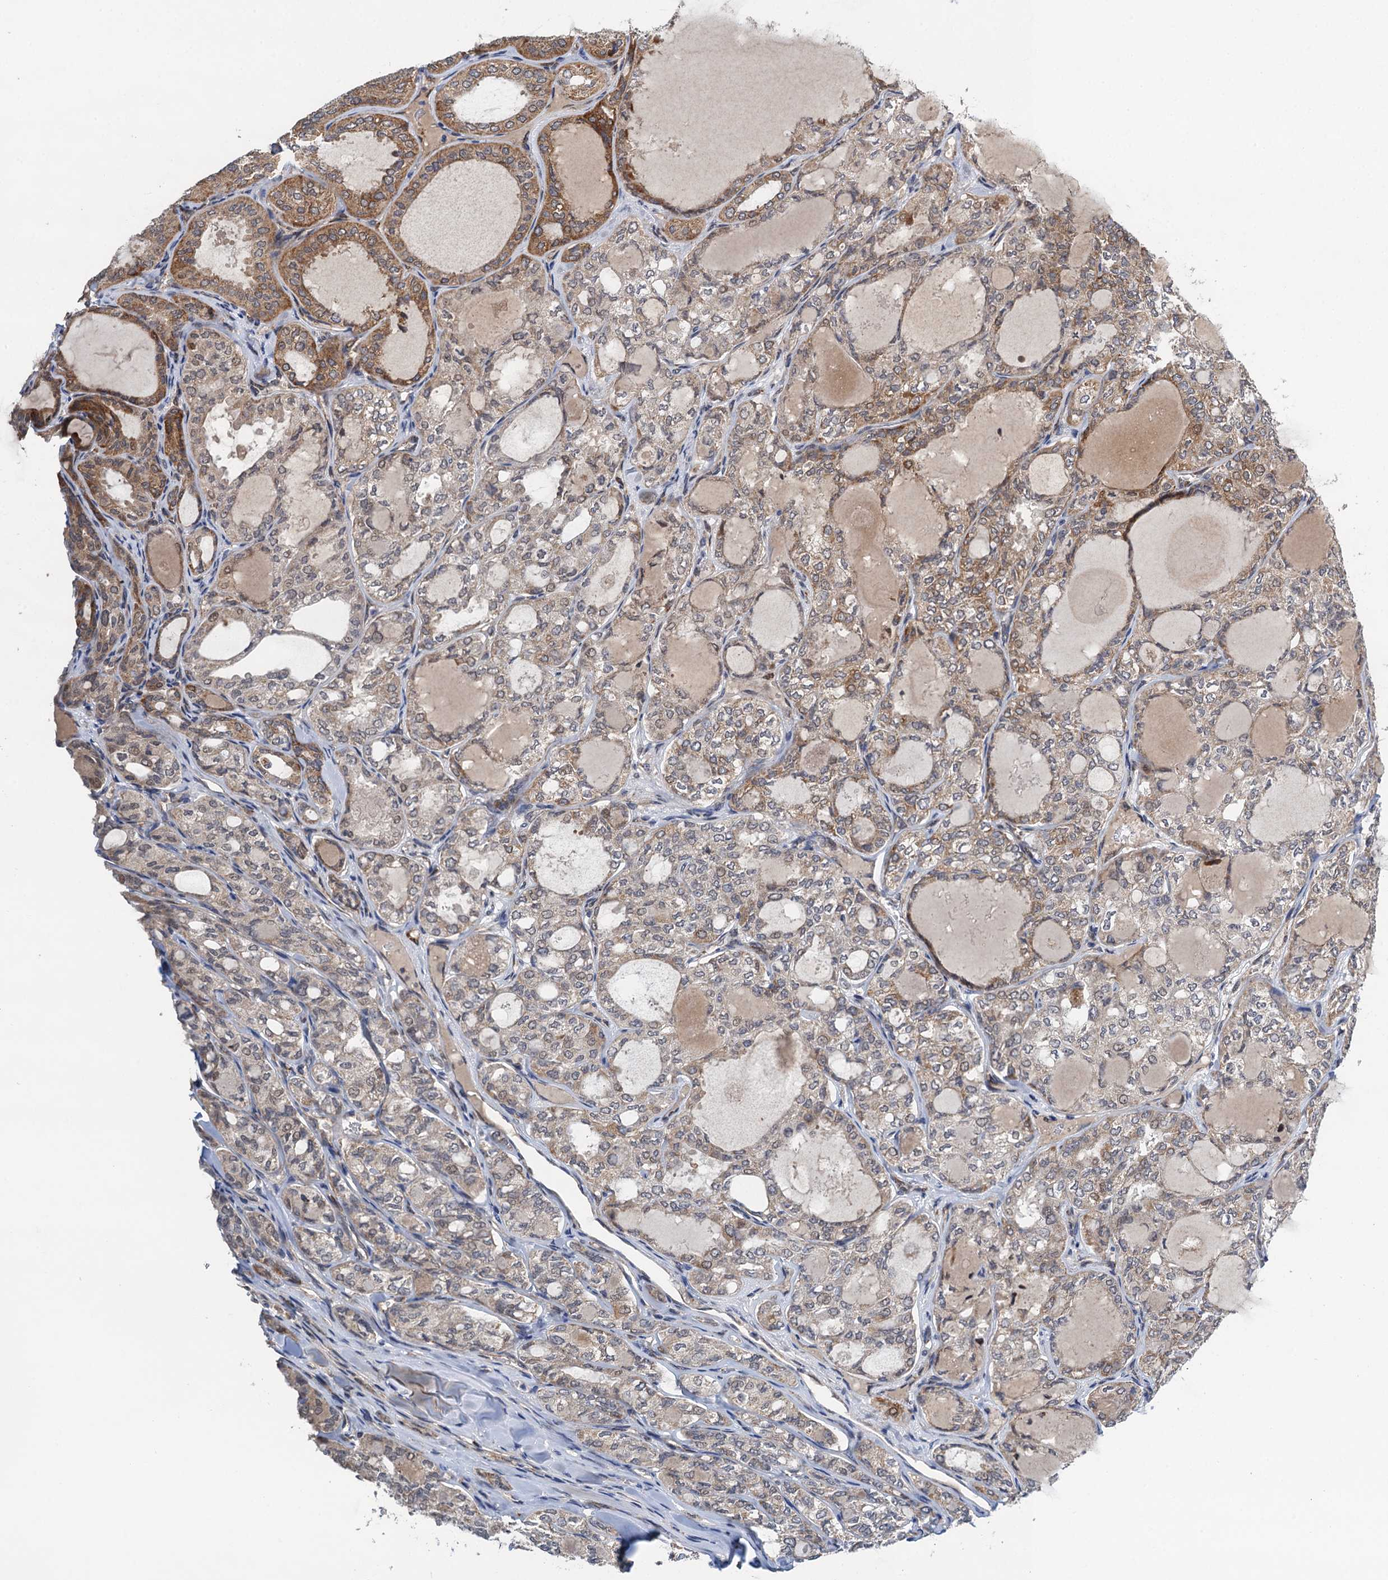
{"staining": {"intensity": "moderate", "quantity": ">75%", "location": "cytoplasmic/membranous"}, "tissue": "thyroid cancer", "cell_type": "Tumor cells", "image_type": "cancer", "snomed": [{"axis": "morphology", "description": "Follicular adenoma carcinoma, NOS"}, {"axis": "topography", "description": "Thyroid gland"}], "caption": "There is medium levels of moderate cytoplasmic/membranous staining in tumor cells of follicular adenoma carcinoma (thyroid), as demonstrated by immunohistochemical staining (brown color).", "gene": "CMPK2", "patient": {"sex": "male", "age": 75}}